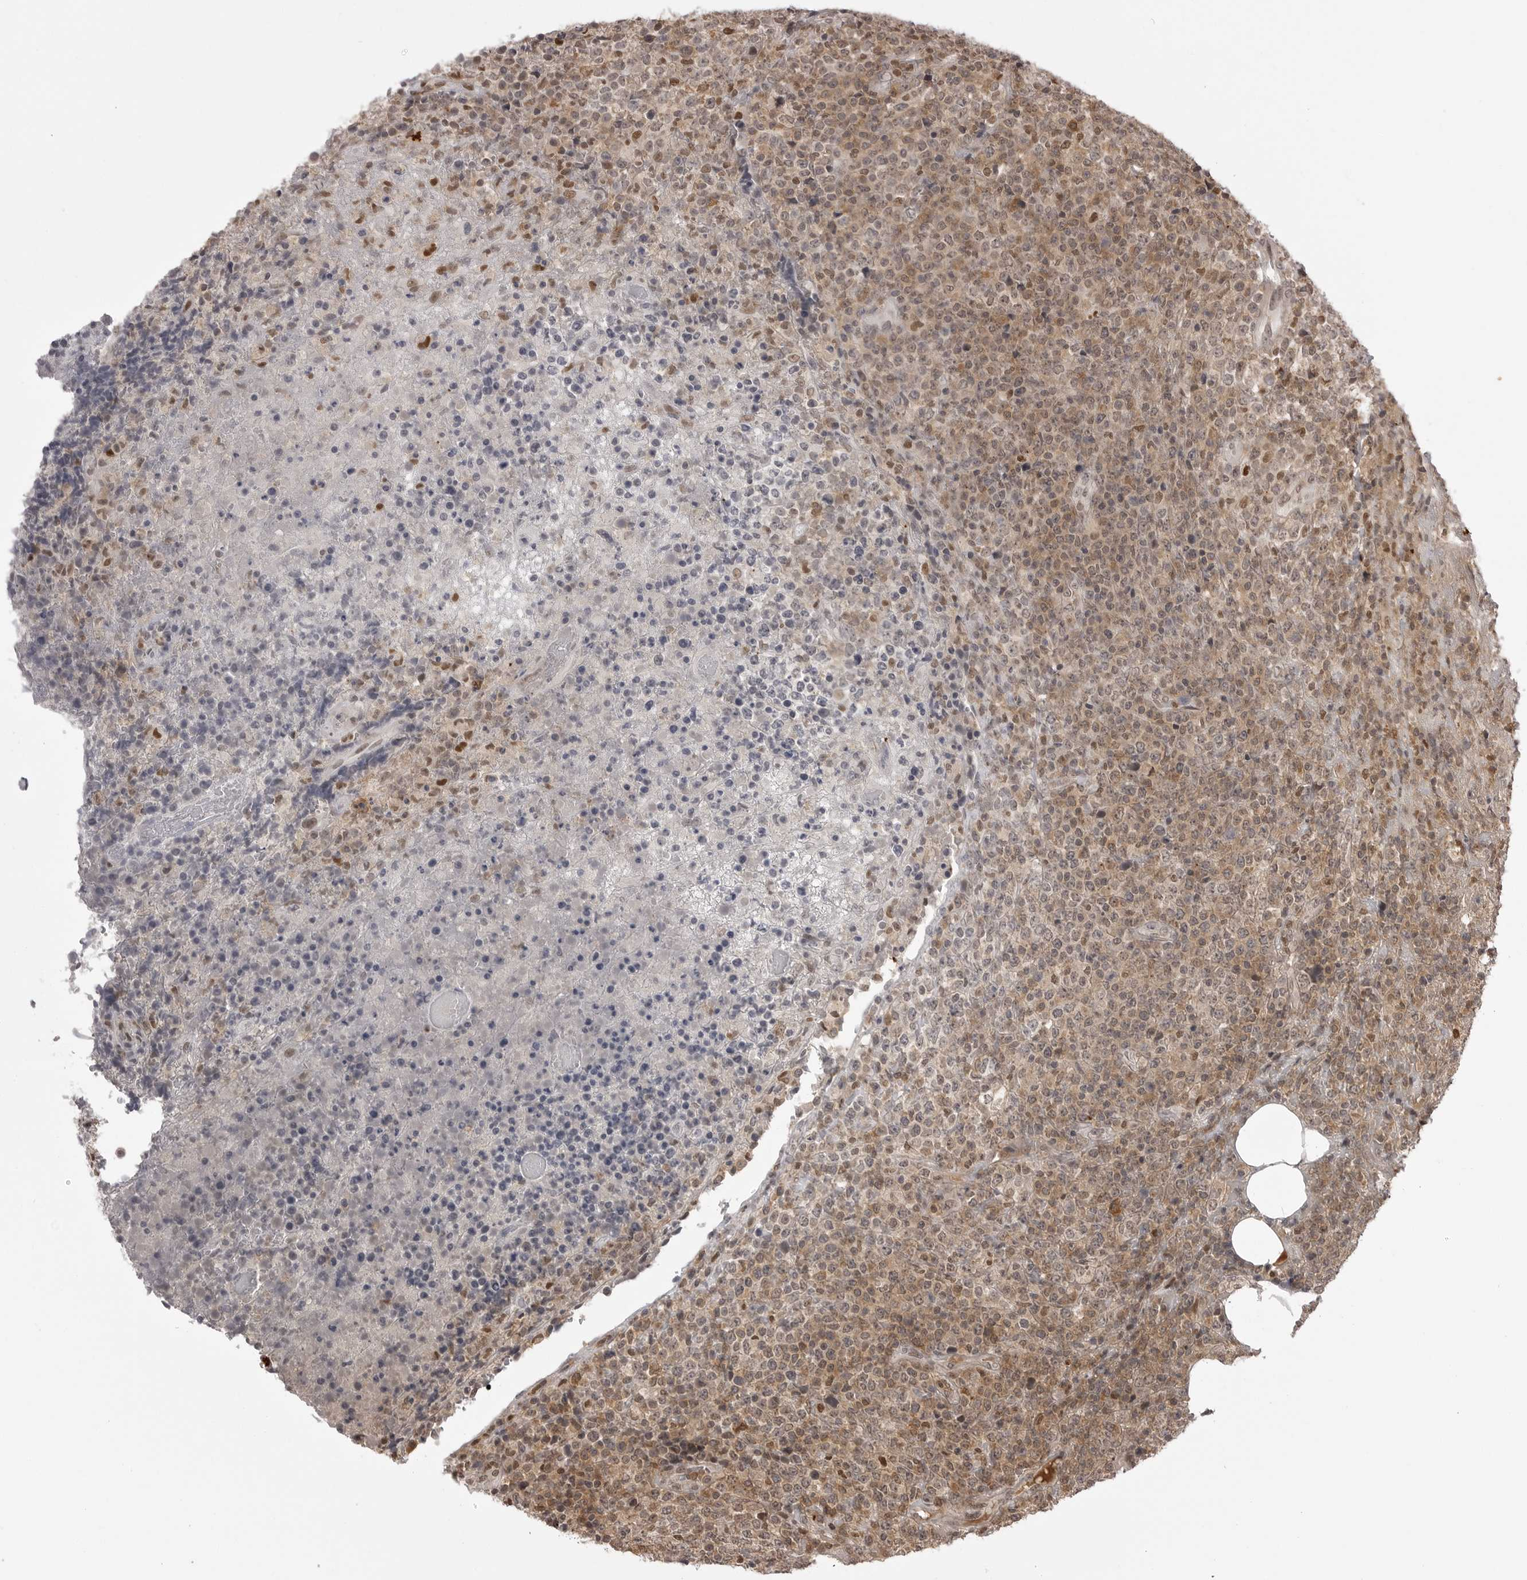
{"staining": {"intensity": "weak", "quantity": "25%-75%", "location": "nuclear"}, "tissue": "lymphoma", "cell_type": "Tumor cells", "image_type": "cancer", "snomed": [{"axis": "morphology", "description": "Malignant lymphoma, non-Hodgkin's type, High grade"}, {"axis": "topography", "description": "Lymph node"}], "caption": "Immunohistochemical staining of lymphoma reveals low levels of weak nuclear protein positivity in about 25%-75% of tumor cells.", "gene": "PTK2B", "patient": {"sex": "male", "age": 13}}